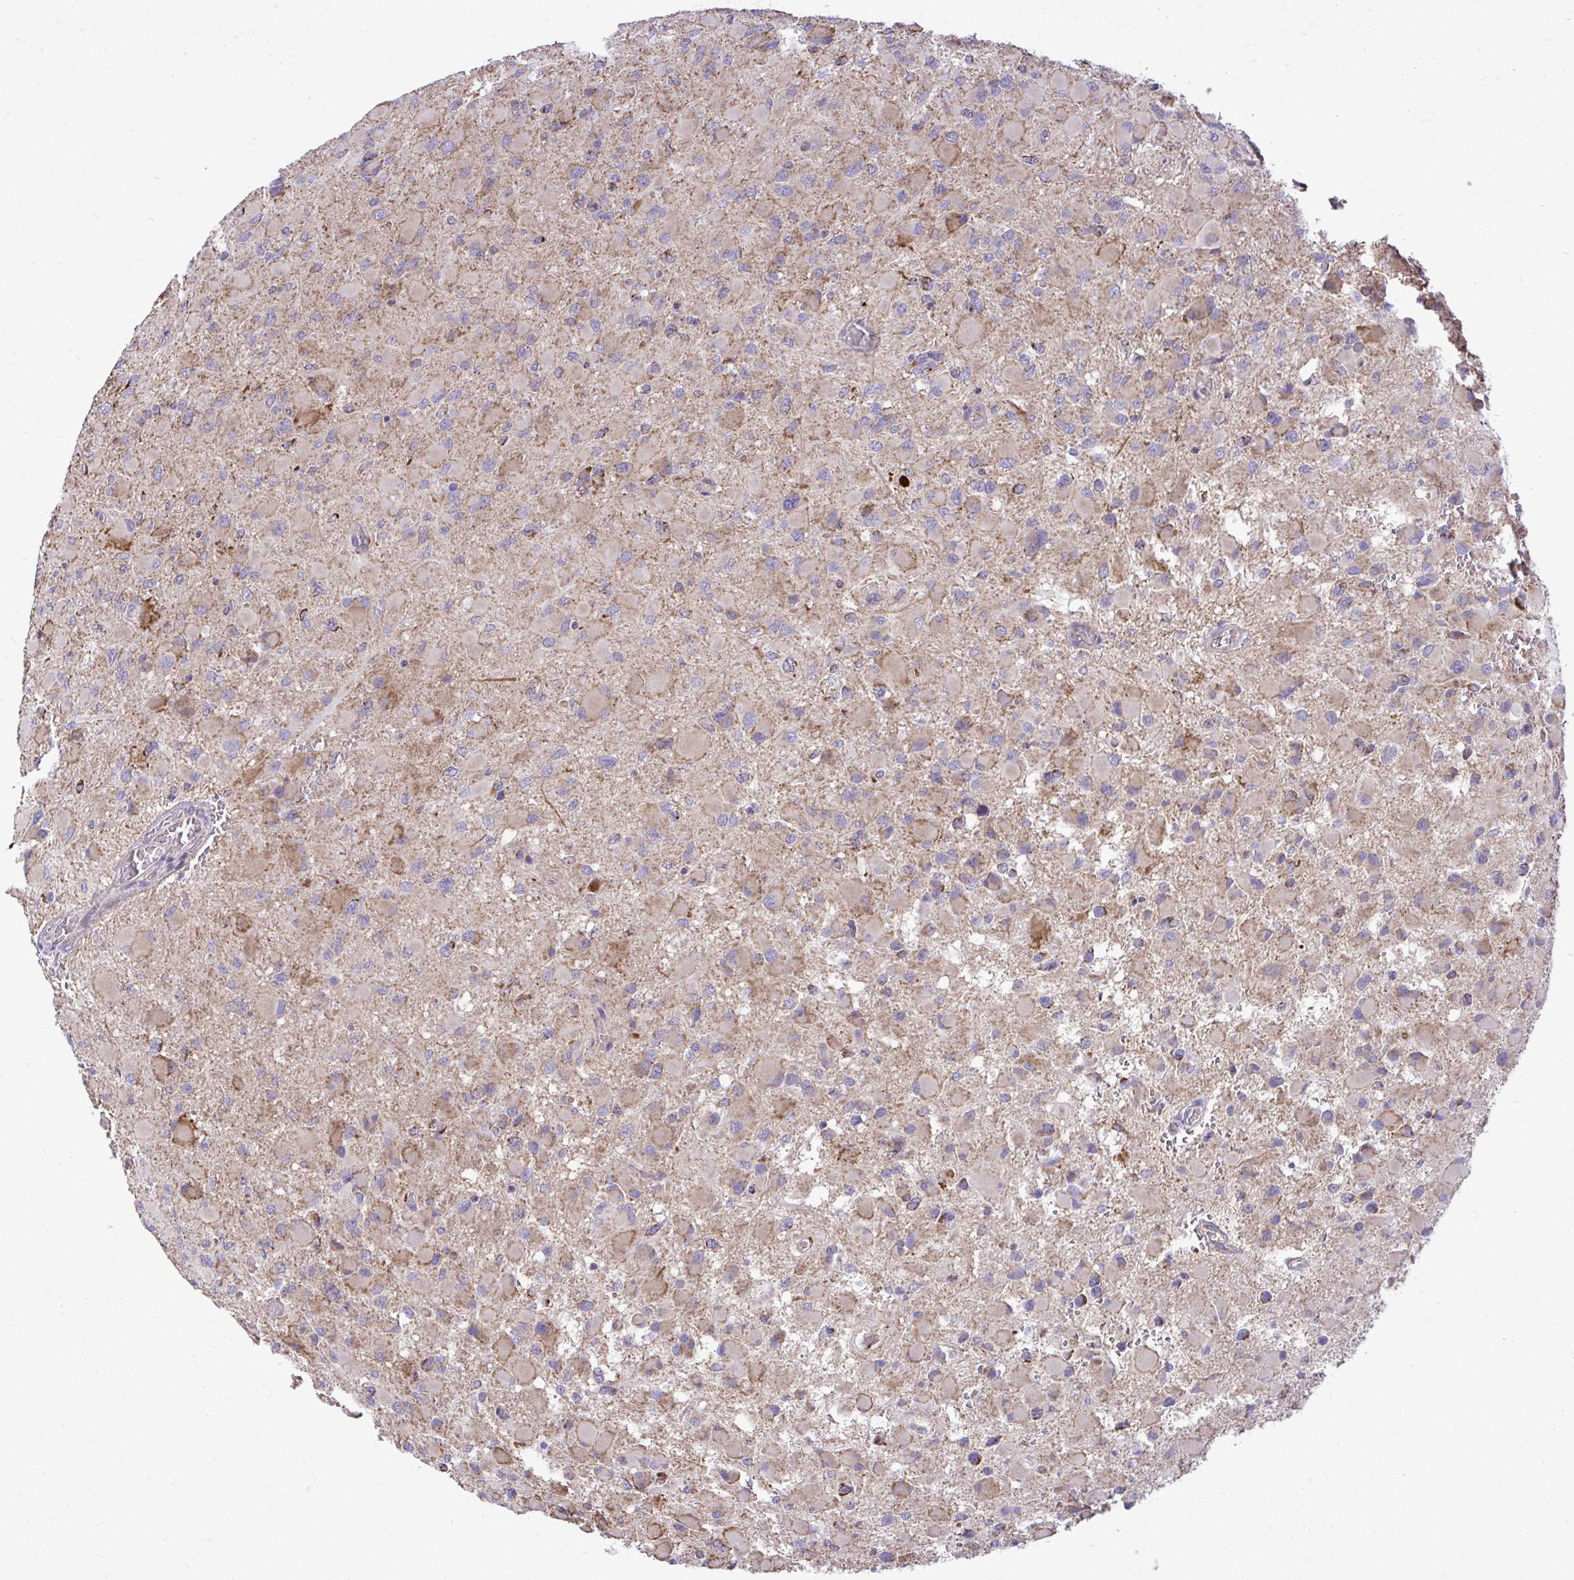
{"staining": {"intensity": "moderate", "quantity": "<25%", "location": "cytoplasmic/membranous"}, "tissue": "glioma", "cell_type": "Tumor cells", "image_type": "cancer", "snomed": [{"axis": "morphology", "description": "Glioma, malignant, High grade"}, {"axis": "topography", "description": "Cerebral cortex"}], "caption": "Malignant high-grade glioma tissue exhibits moderate cytoplasmic/membranous staining in approximately <25% of tumor cells", "gene": "UBE2C", "patient": {"sex": "female", "age": 36}}